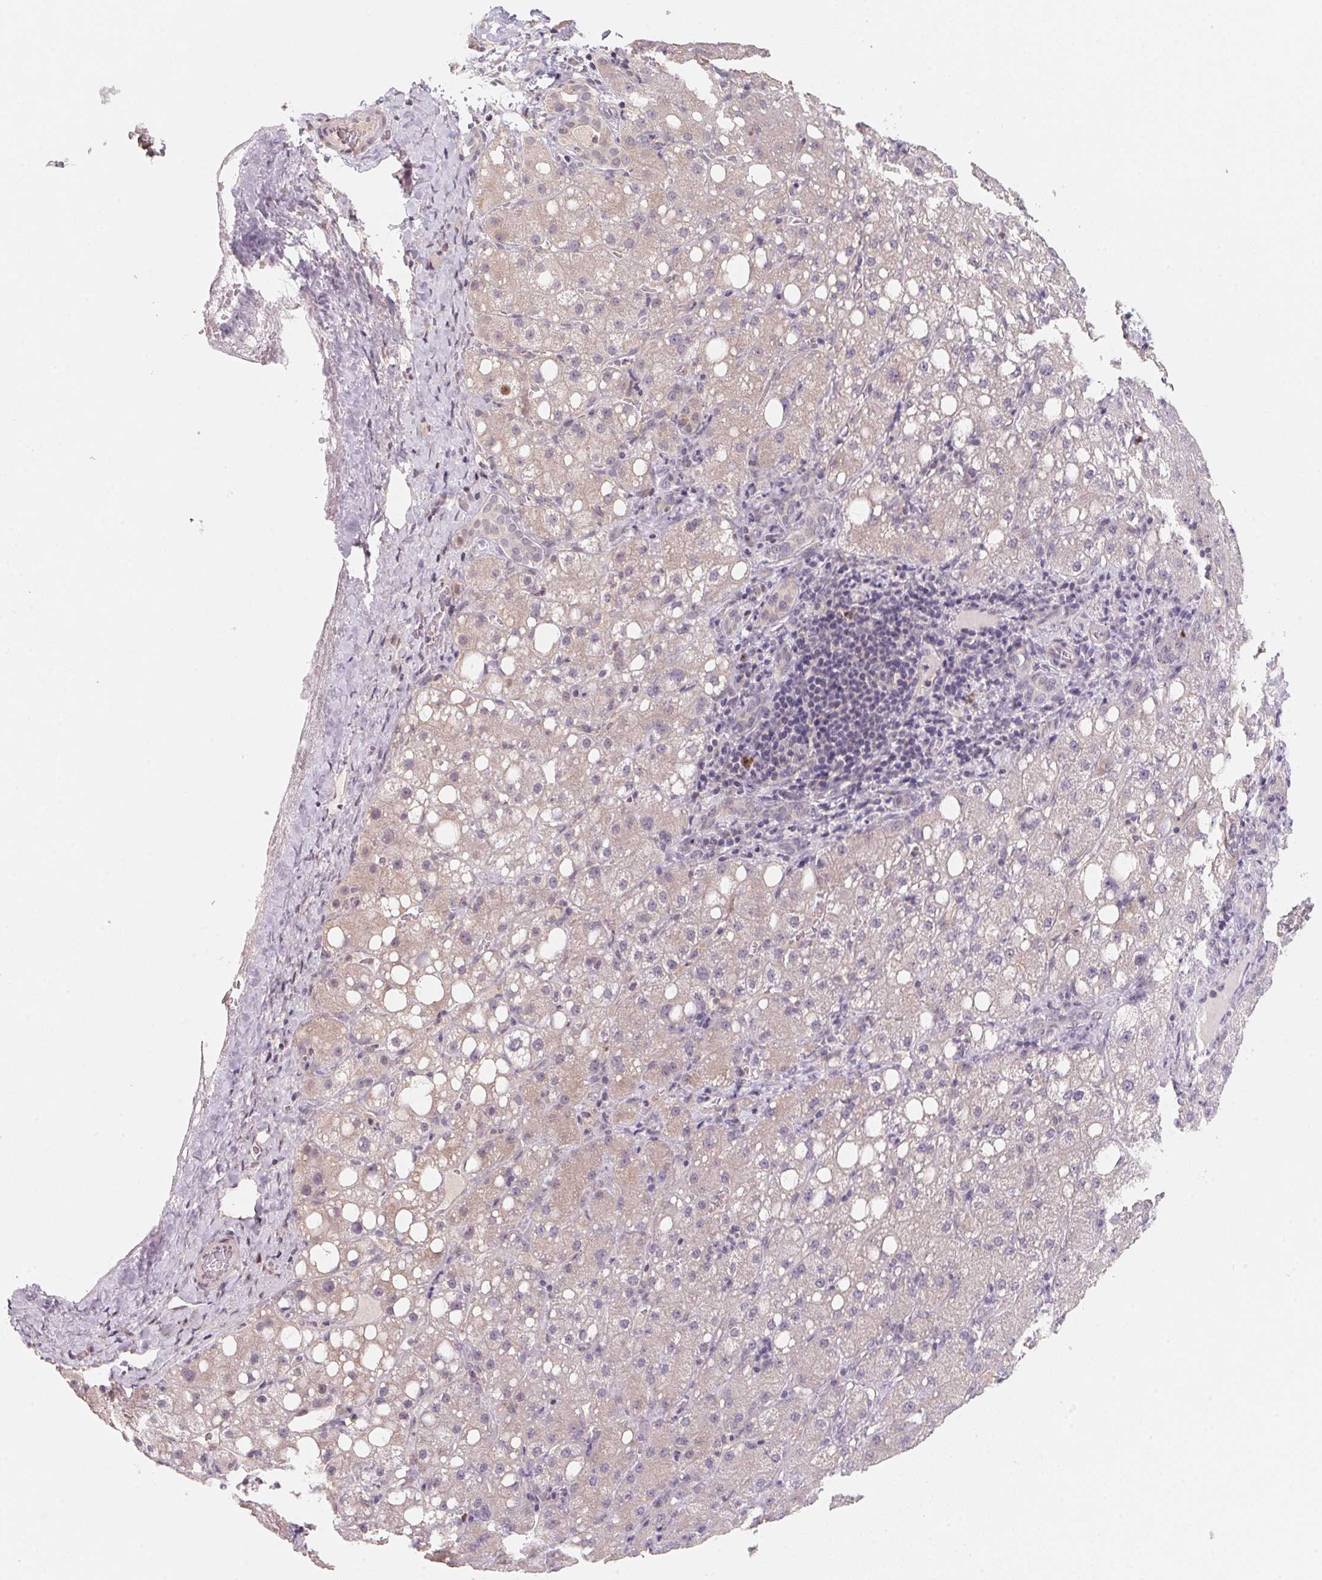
{"staining": {"intensity": "negative", "quantity": "none", "location": "none"}, "tissue": "liver cancer", "cell_type": "Tumor cells", "image_type": "cancer", "snomed": [{"axis": "morphology", "description": "Carcinoma, Hepatocellular, NOS"}, {"axis": "topography", "description": "Liver"}], "caption": "High magnification brightfield microscopy of liver cancer (hepatocellular carcinoma) stained with DAB (3,3'-diaminobenzidine) (brown) and counterstained with hematoxylin (blue): tumor cells show no significant expression.", "gene": "KIFC1", "patient": {"sex": "male", "age": 67}}